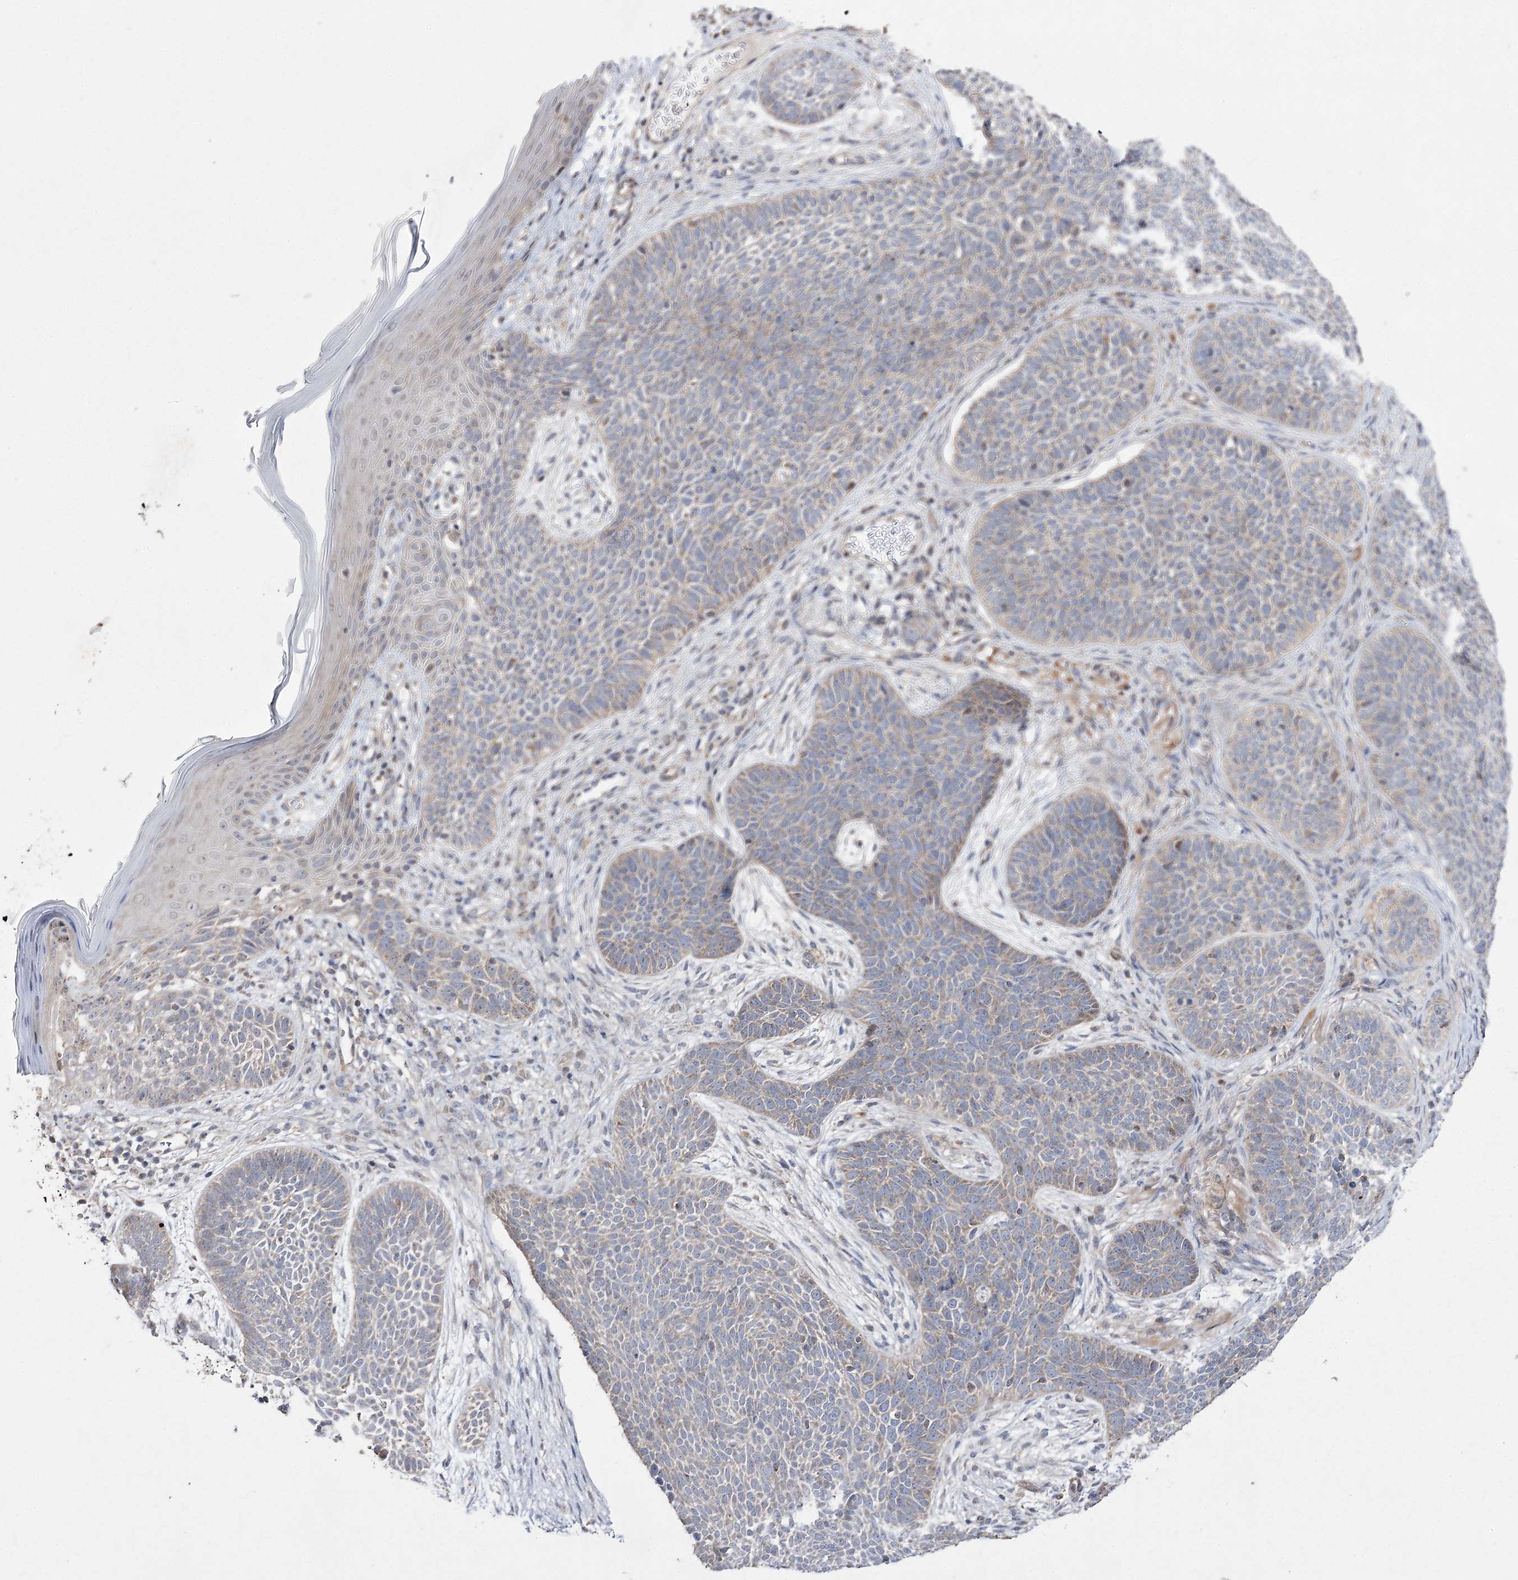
{"staining": {"intensity": "weak", "quantity": "25%-75%", "location": "cytoplasmic/membranous"}, "tissue": "skin cancer", "cell_type": "Tumor cells", "image_type": "cancer", "snomed": [{"axis": "morphology", "description": "Basal cell carcinoma"}, {"axis": "topography", "description": "Skin"}], "caption": "Immunohistochemistry (IHC) histopathology image of neoplastic tissue: human skin cancer (basal cell carcinoma) stained using immunohistochemistry shows low levels of weak protein expression localized specifically in the cytoplasmic/membranous of tumor cells, appearing as a cytoplasmic/membranous brown color.", "gene": "FANCL", "patient": {"sex": "male", "age": 85}}